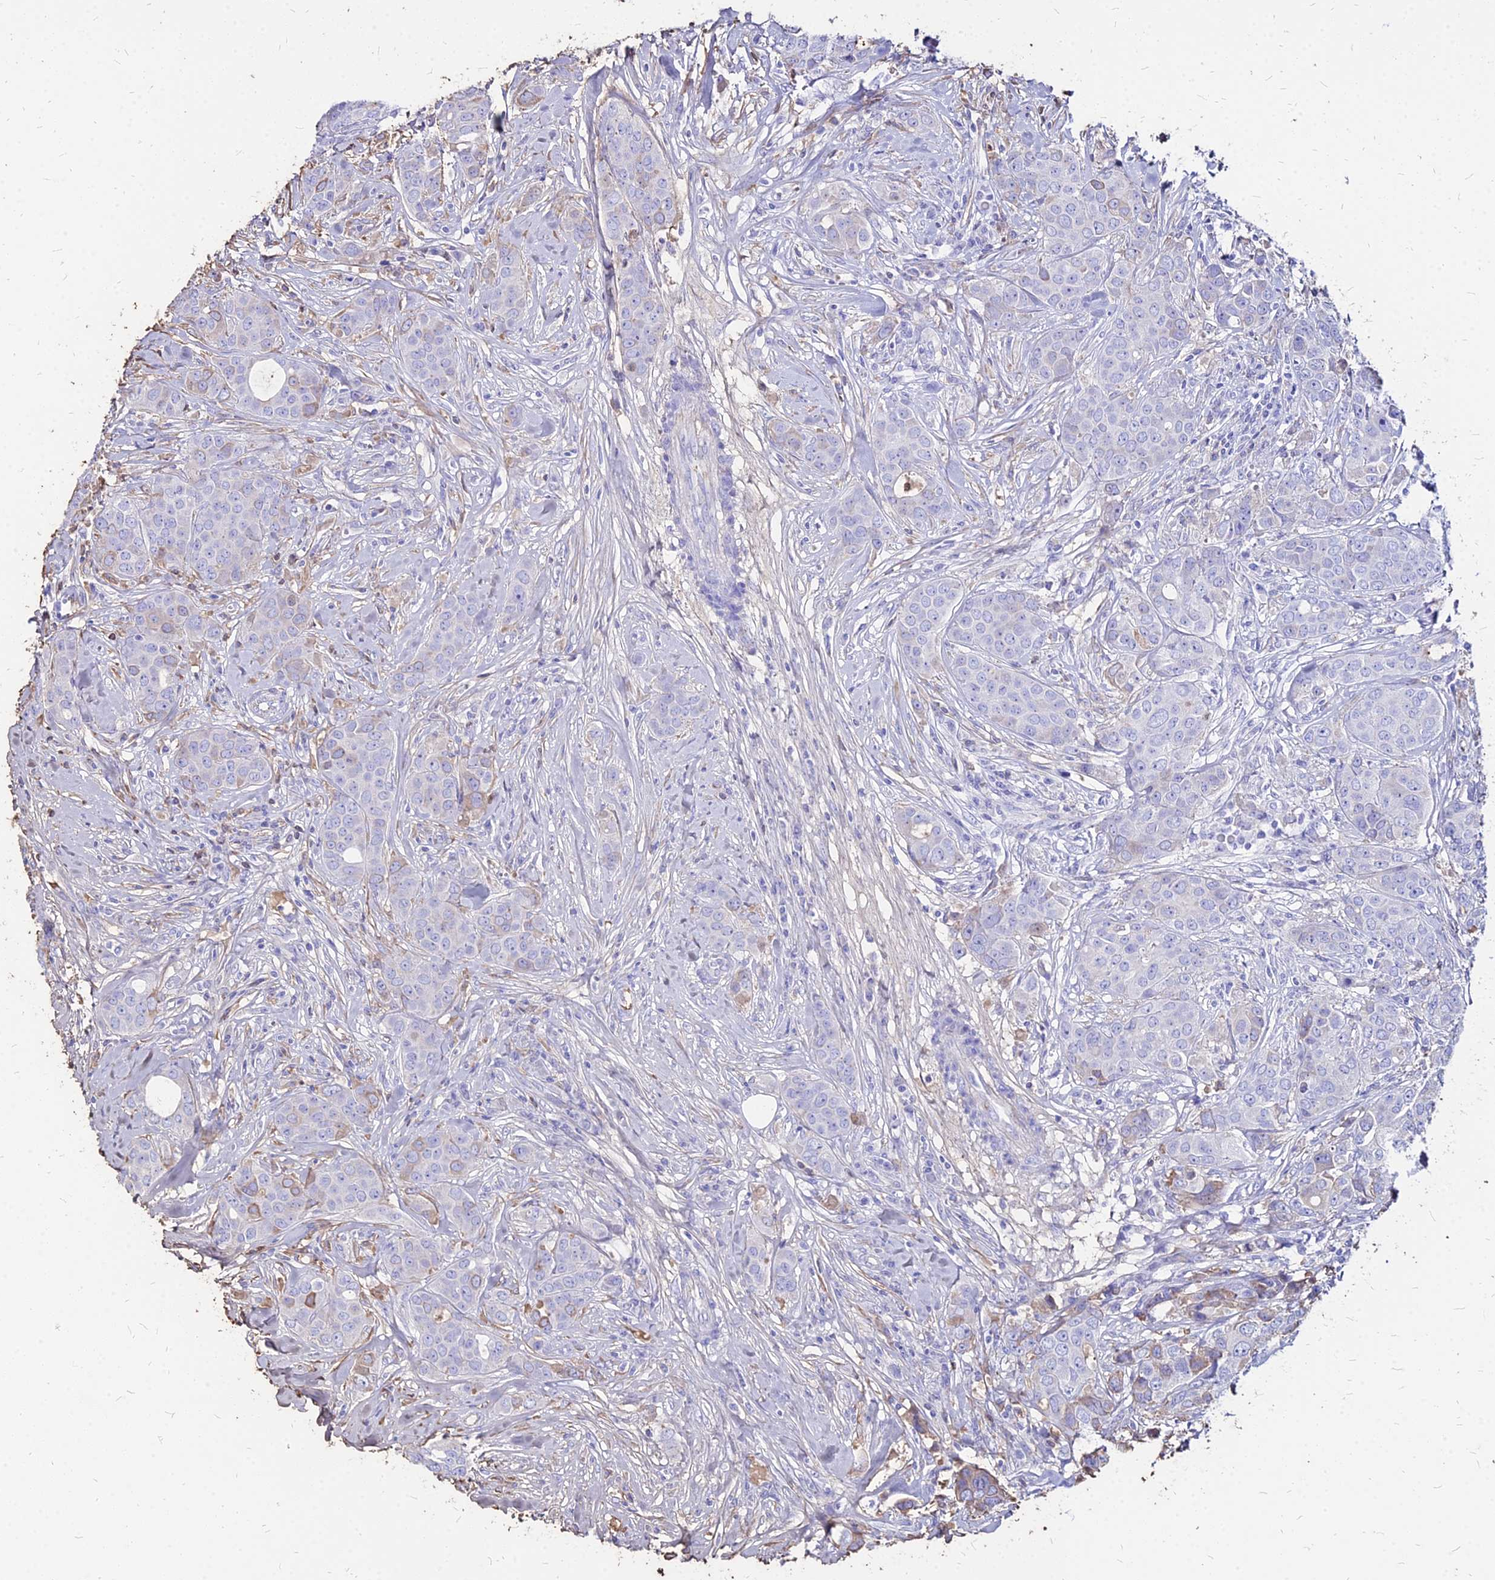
{"staining": {"intensity": "negative", "quantity": "none", "location": "none"}, "tissue": "breast cancer", "cell_type": "Tumor cells", "image_type": "cancer", "snomed": [{"axis": "morphology", "description": "Duct carcinoma"}, {"axis": "topography", "description": "Breast"}], "caption": "The micrograph demonstrates no staining of tumor cells in invasive ductal carcinoma (breast).", "gene": "NME5", "patient": {"sex": "female", "age": 43}}